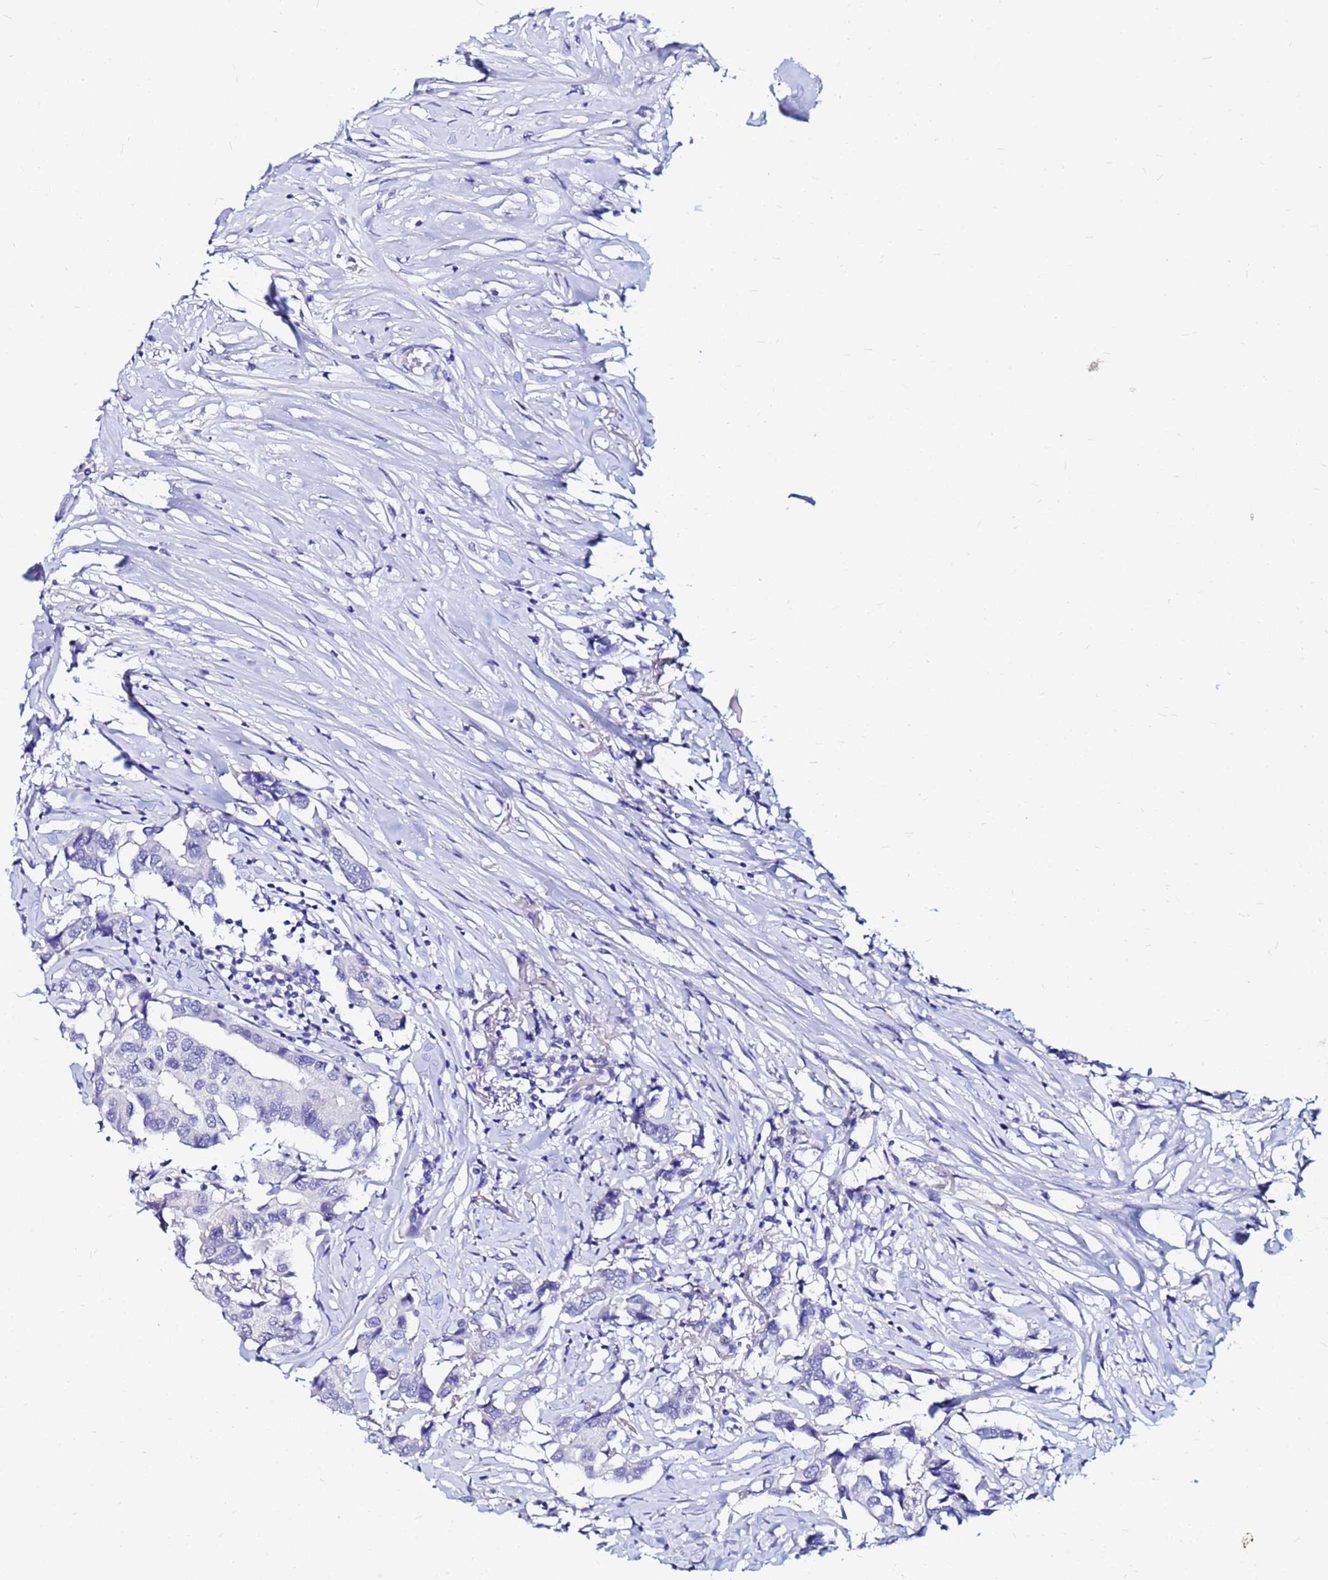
{"staining": {"intensity": "negative", "quantity": "none", "location": "none"}, "tissue": "breast cancer", "cell_type": "Tumor cells", "image_type": "cancer", "snomed": [{"axis": "morphology", "description": "Duct carcinoma"}, {"axis": "topography", "description": "Breast"}], "caption": "Immunohistochemistry (IHC) micrograph of neoplastic tissue: breast cancer (infiltrating ductal carcinoma) stained with DAB exhibits no significant protein positivity in tumor cells.", "gene": "PPP1R14C", "patient": {"sex": "female", "age": 80}}